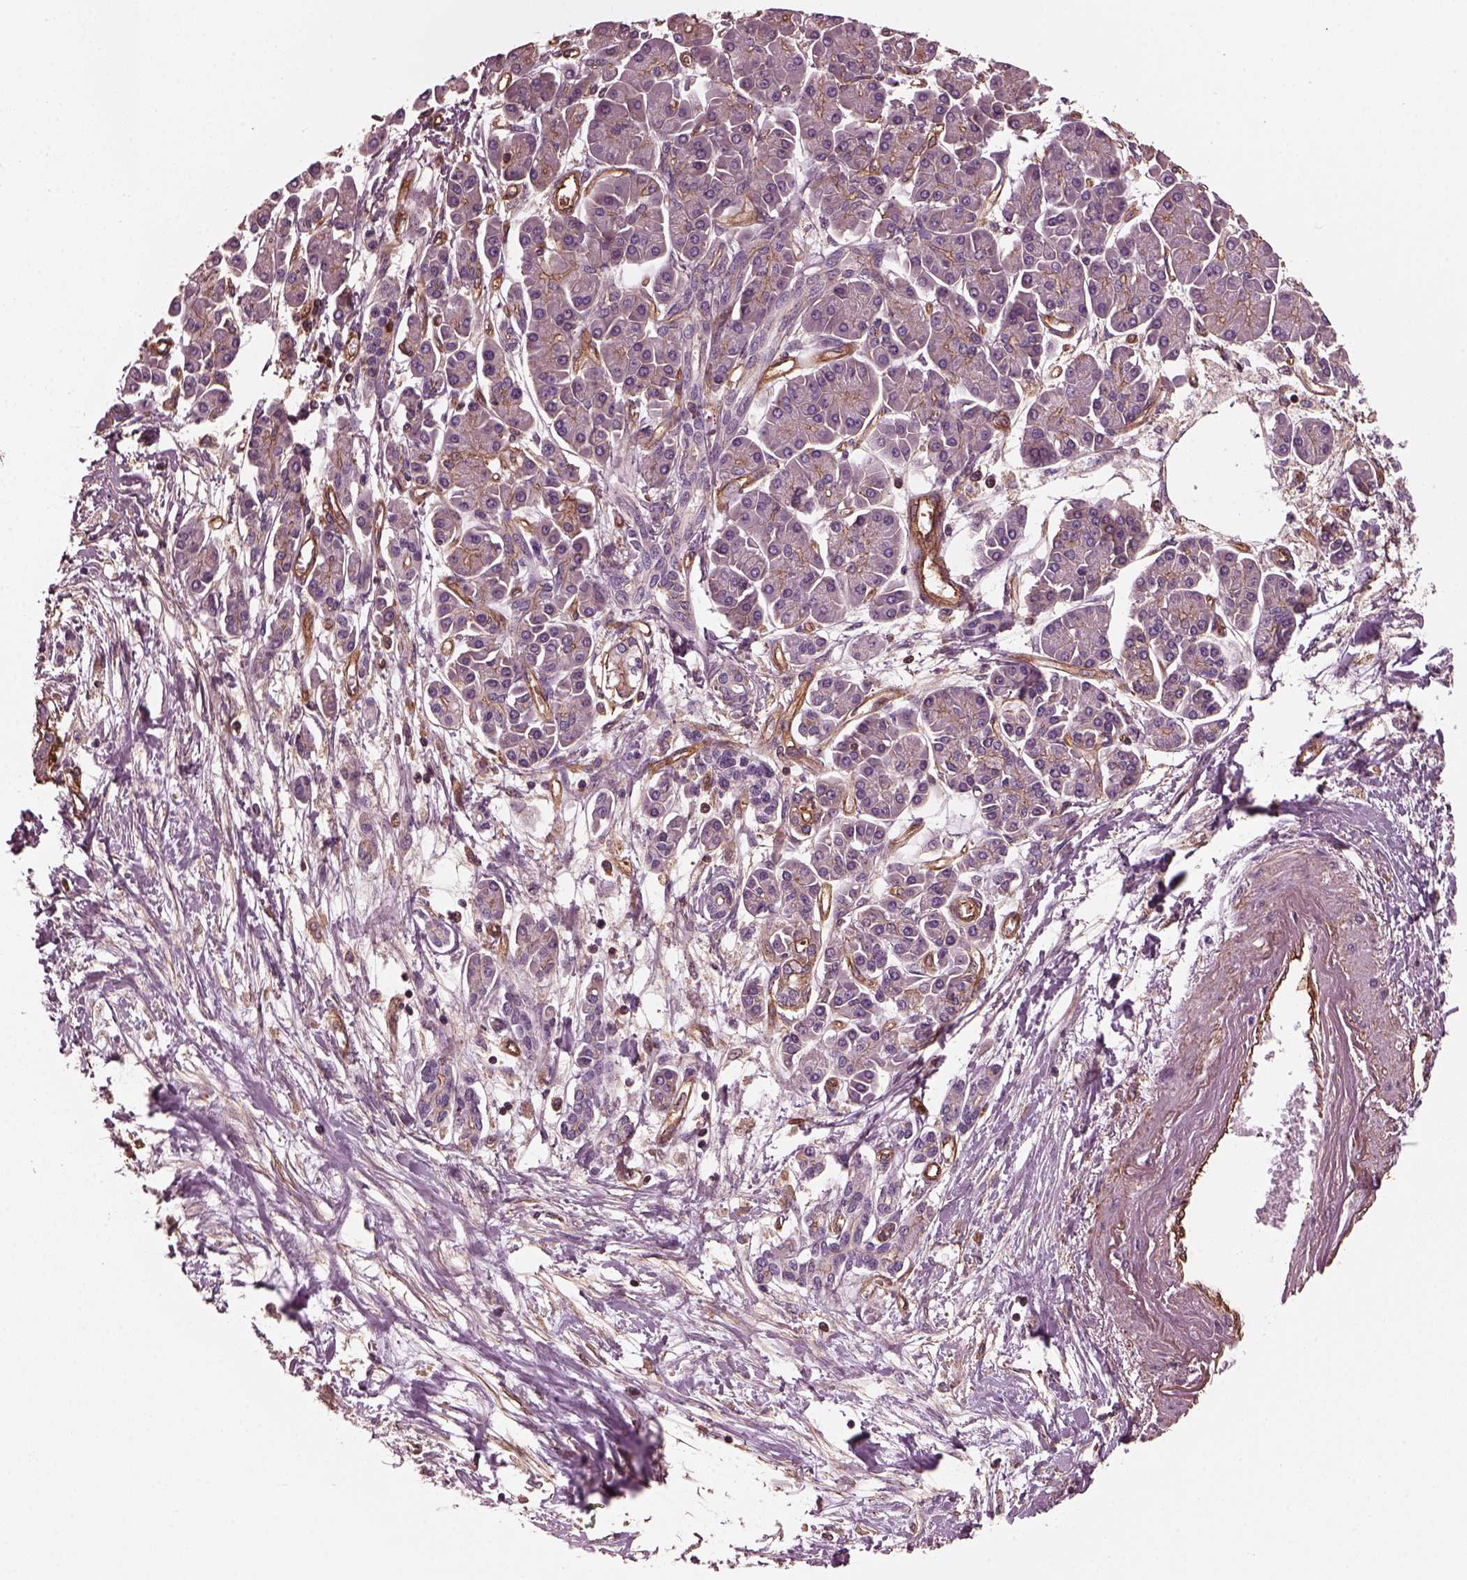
{"staining": {"intensity": "weak", "quantity": "25%-75%", "location": "cytoplasmic/membranous"}, "tissue": "pancreatic cancer", "cell_type": "Tumor cells", "image_type": "cancer", "snomed": [{"axis": "morphology", "description": "Adenocarcinoma, NOS"}, {"axis": "topography", "description": "Pancreas"}], "caption": "DAB (3,3'-diaminobenzidine) immunohistochemical staining of pancreatic adenocarcinoma displays weak cytoplasmic/membranous protein expression in about 25%-75% of tumor cells.", "gene": "MYL6", "patient": {"sex": "female", "age": 77}}